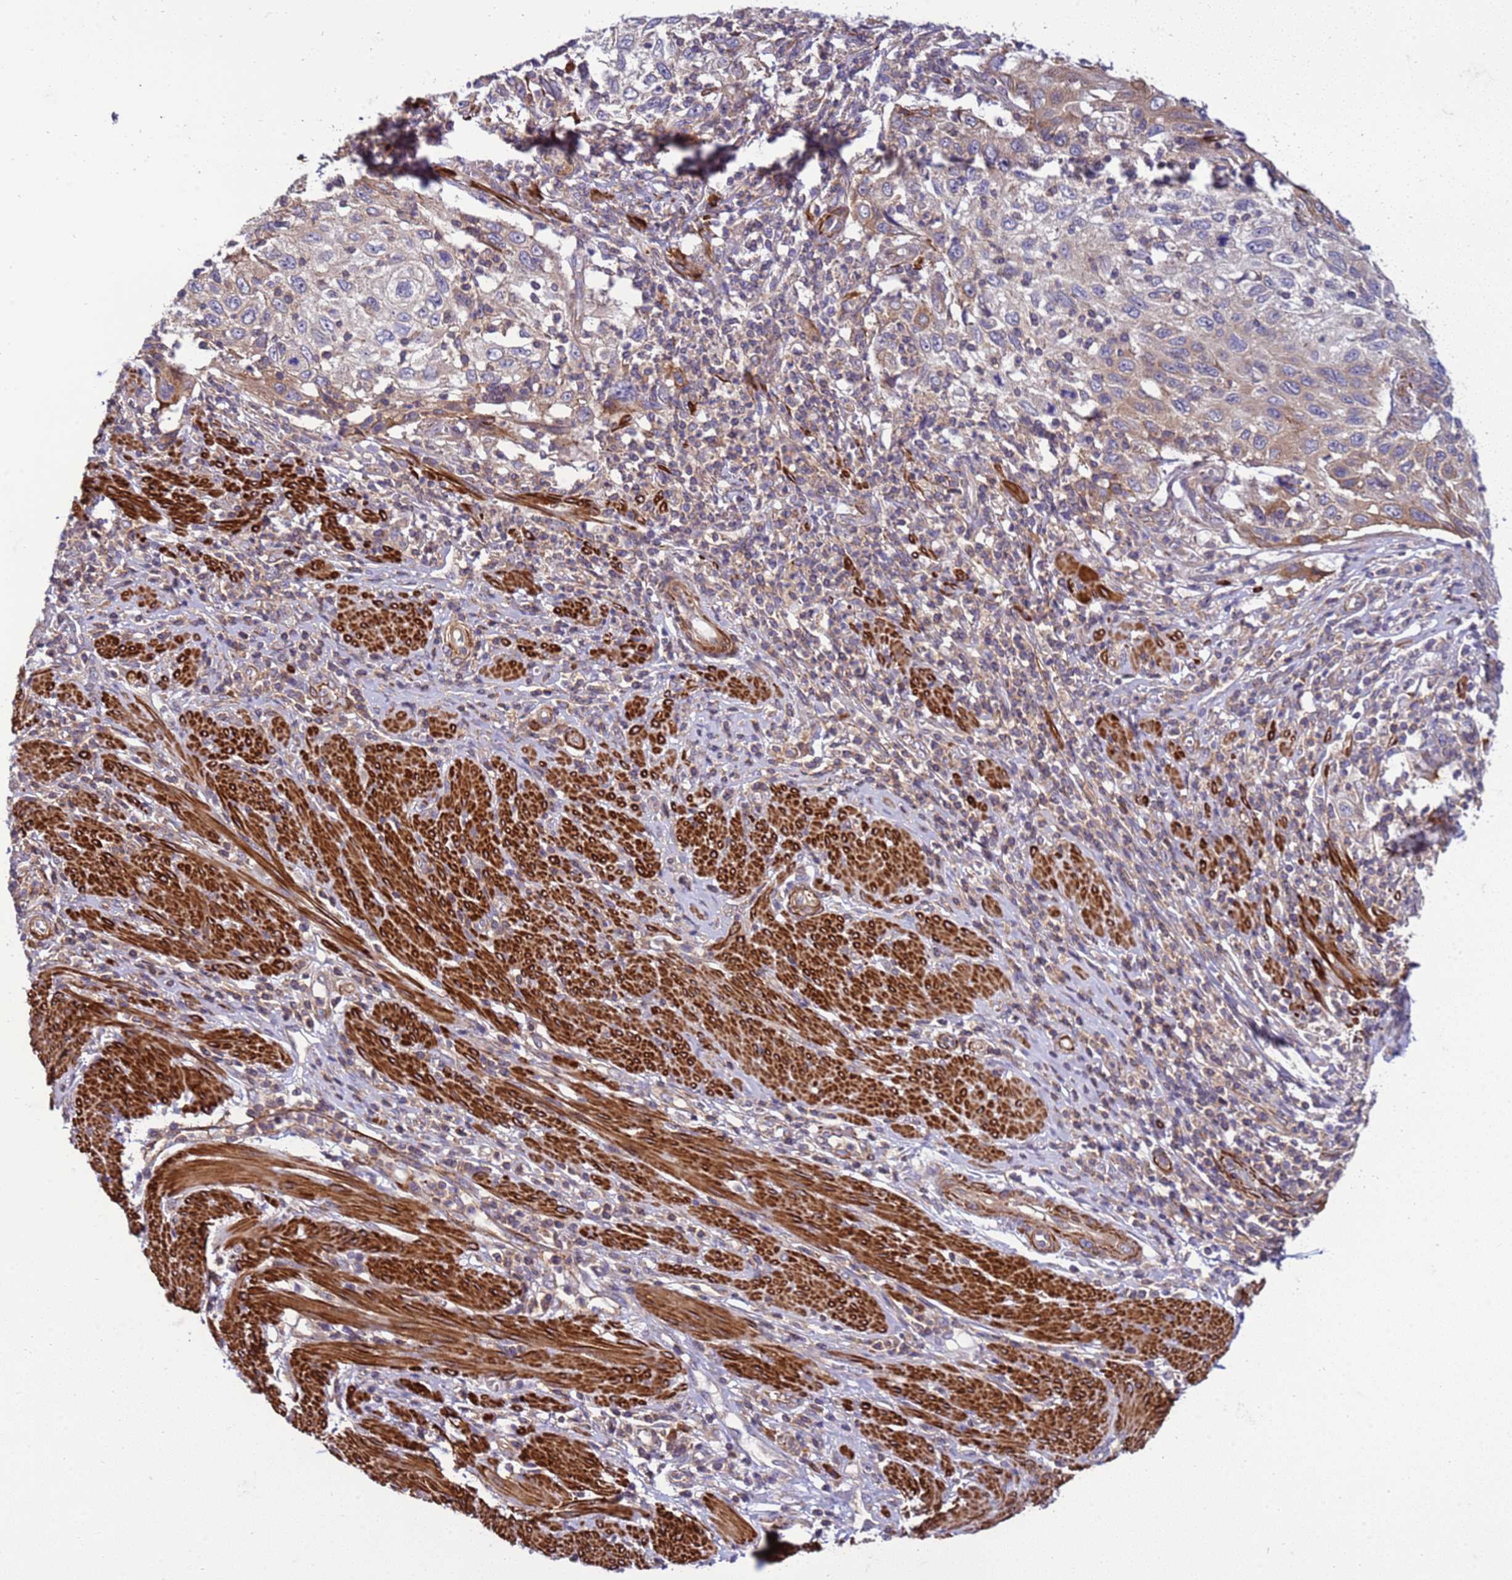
{"staining": {"intensity": "weak", "quantity": "25%-75%", "location": "cytoplasmic/membranous"}, "tissue": "cervical cancer", "cell_type": "Tumor cells", "image_type": "cancer", "snomed": [{"axis": "morphology", "description": "Squamous cell carcinoma, NOS"}, {"axis": "topography", "description": "Cervix"}], "caption": "The image displays staining of cervical cancer (squamous cell carcinoma), revealing weak cytoplasmic/membranous protein positivity (brown color) within tumor cells. (IHC, brightfield microscopy, high magnification).", "gene": "GEN1", "patient": {"sex": "female", "age": 70}}